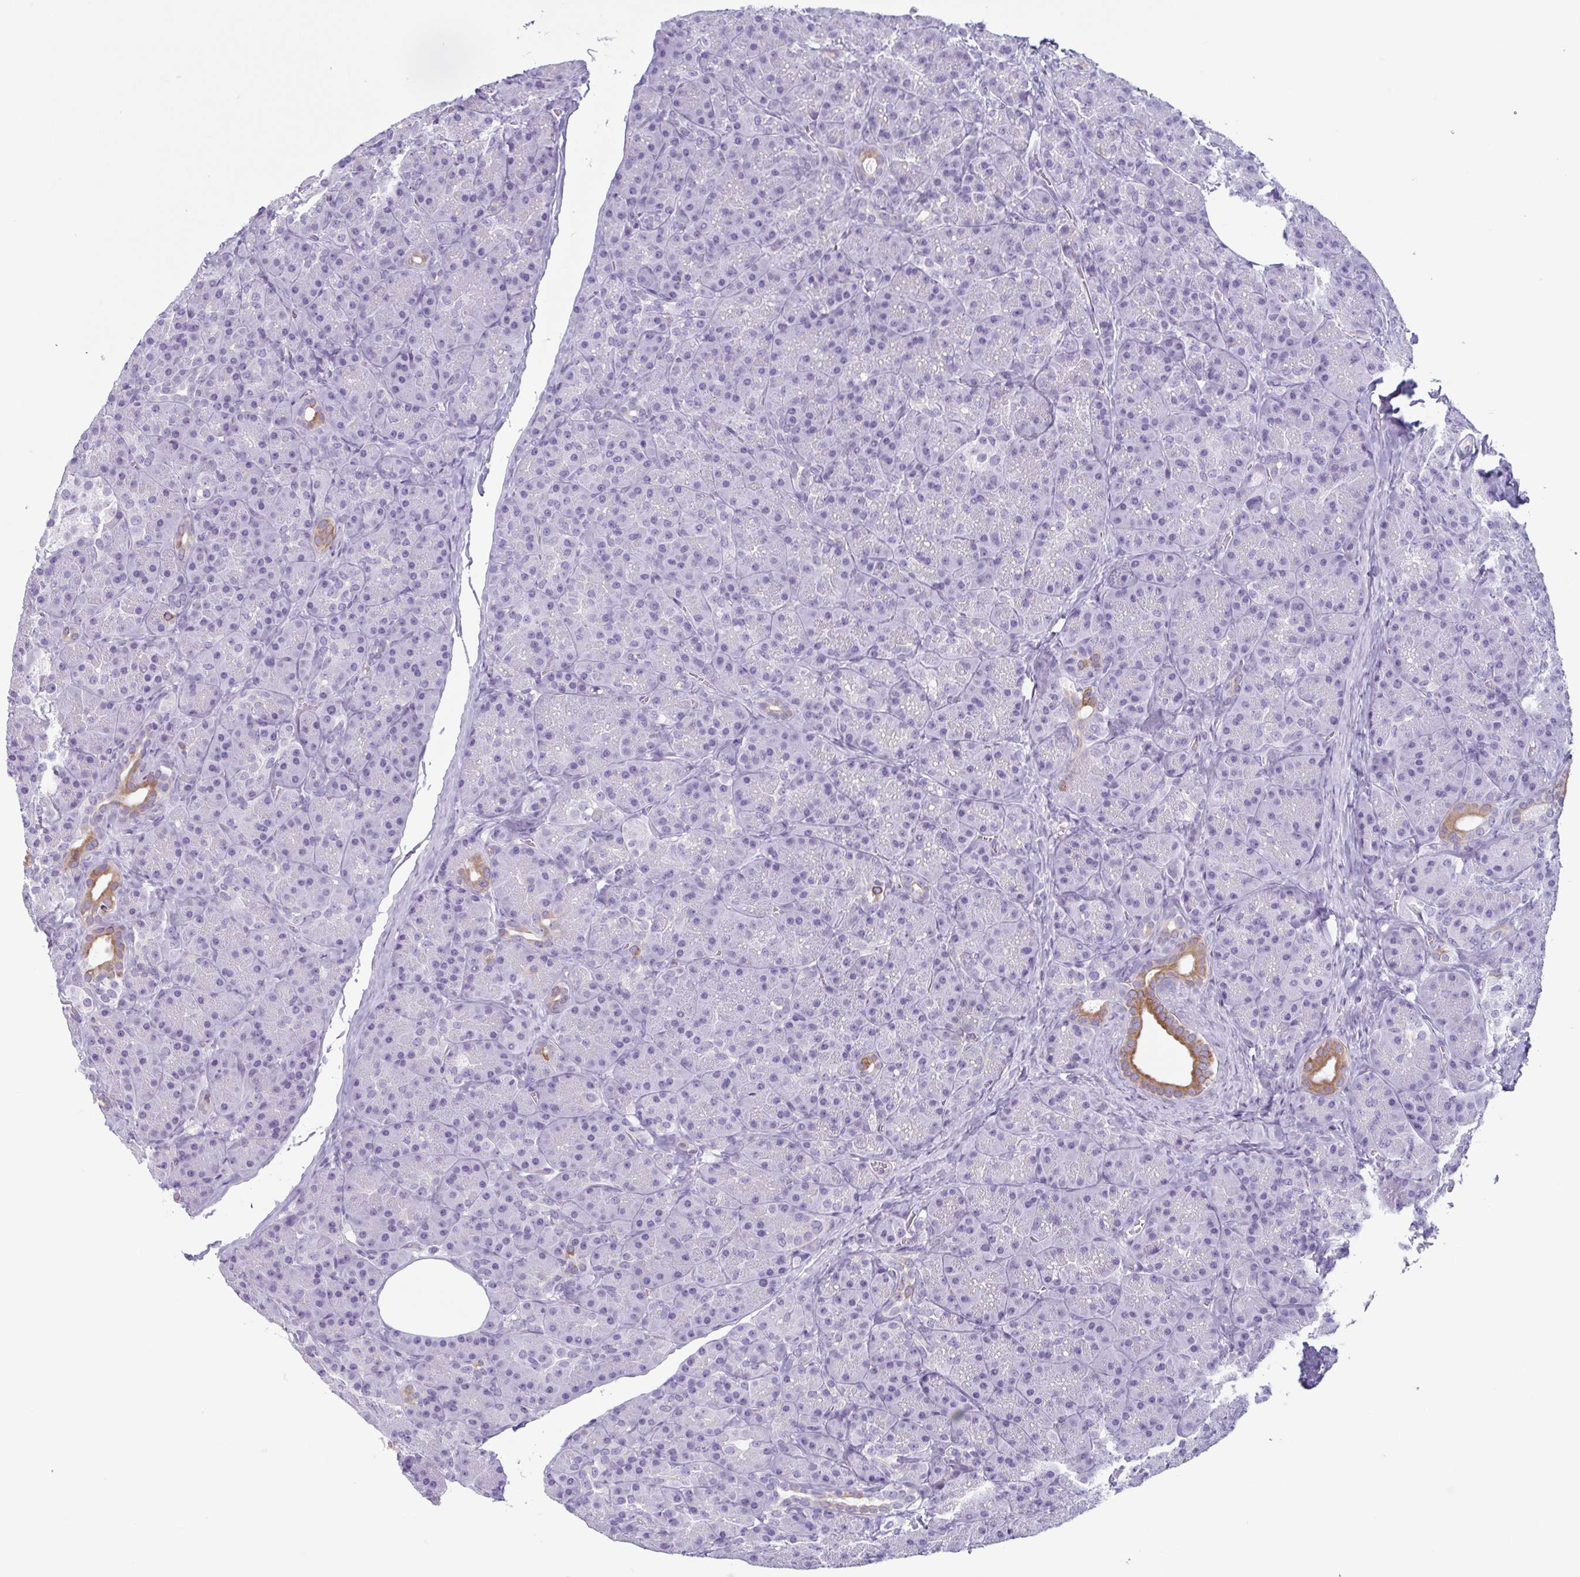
{"staining": {"intensity": "moderate", "quantity": "<25%", "location": "cytoplasmic/membranous"}, "tissue": "pancreas", "cell_type": "Exocrine glandular cells", "image_type": "normal", "snomed": [{"axis": "morphology", "description": "Normal tissue, NOS"}, {"axis": "topography", "description": "Pancreas"}], "caption": "Pancreas stained with a brown dye exhibits moderate cytoplasmic/membranous positive expression in approximately <25% of exocrine glandular cells.", "gene": "KRT10", "patient": {"sex": "male", "age": 57}}